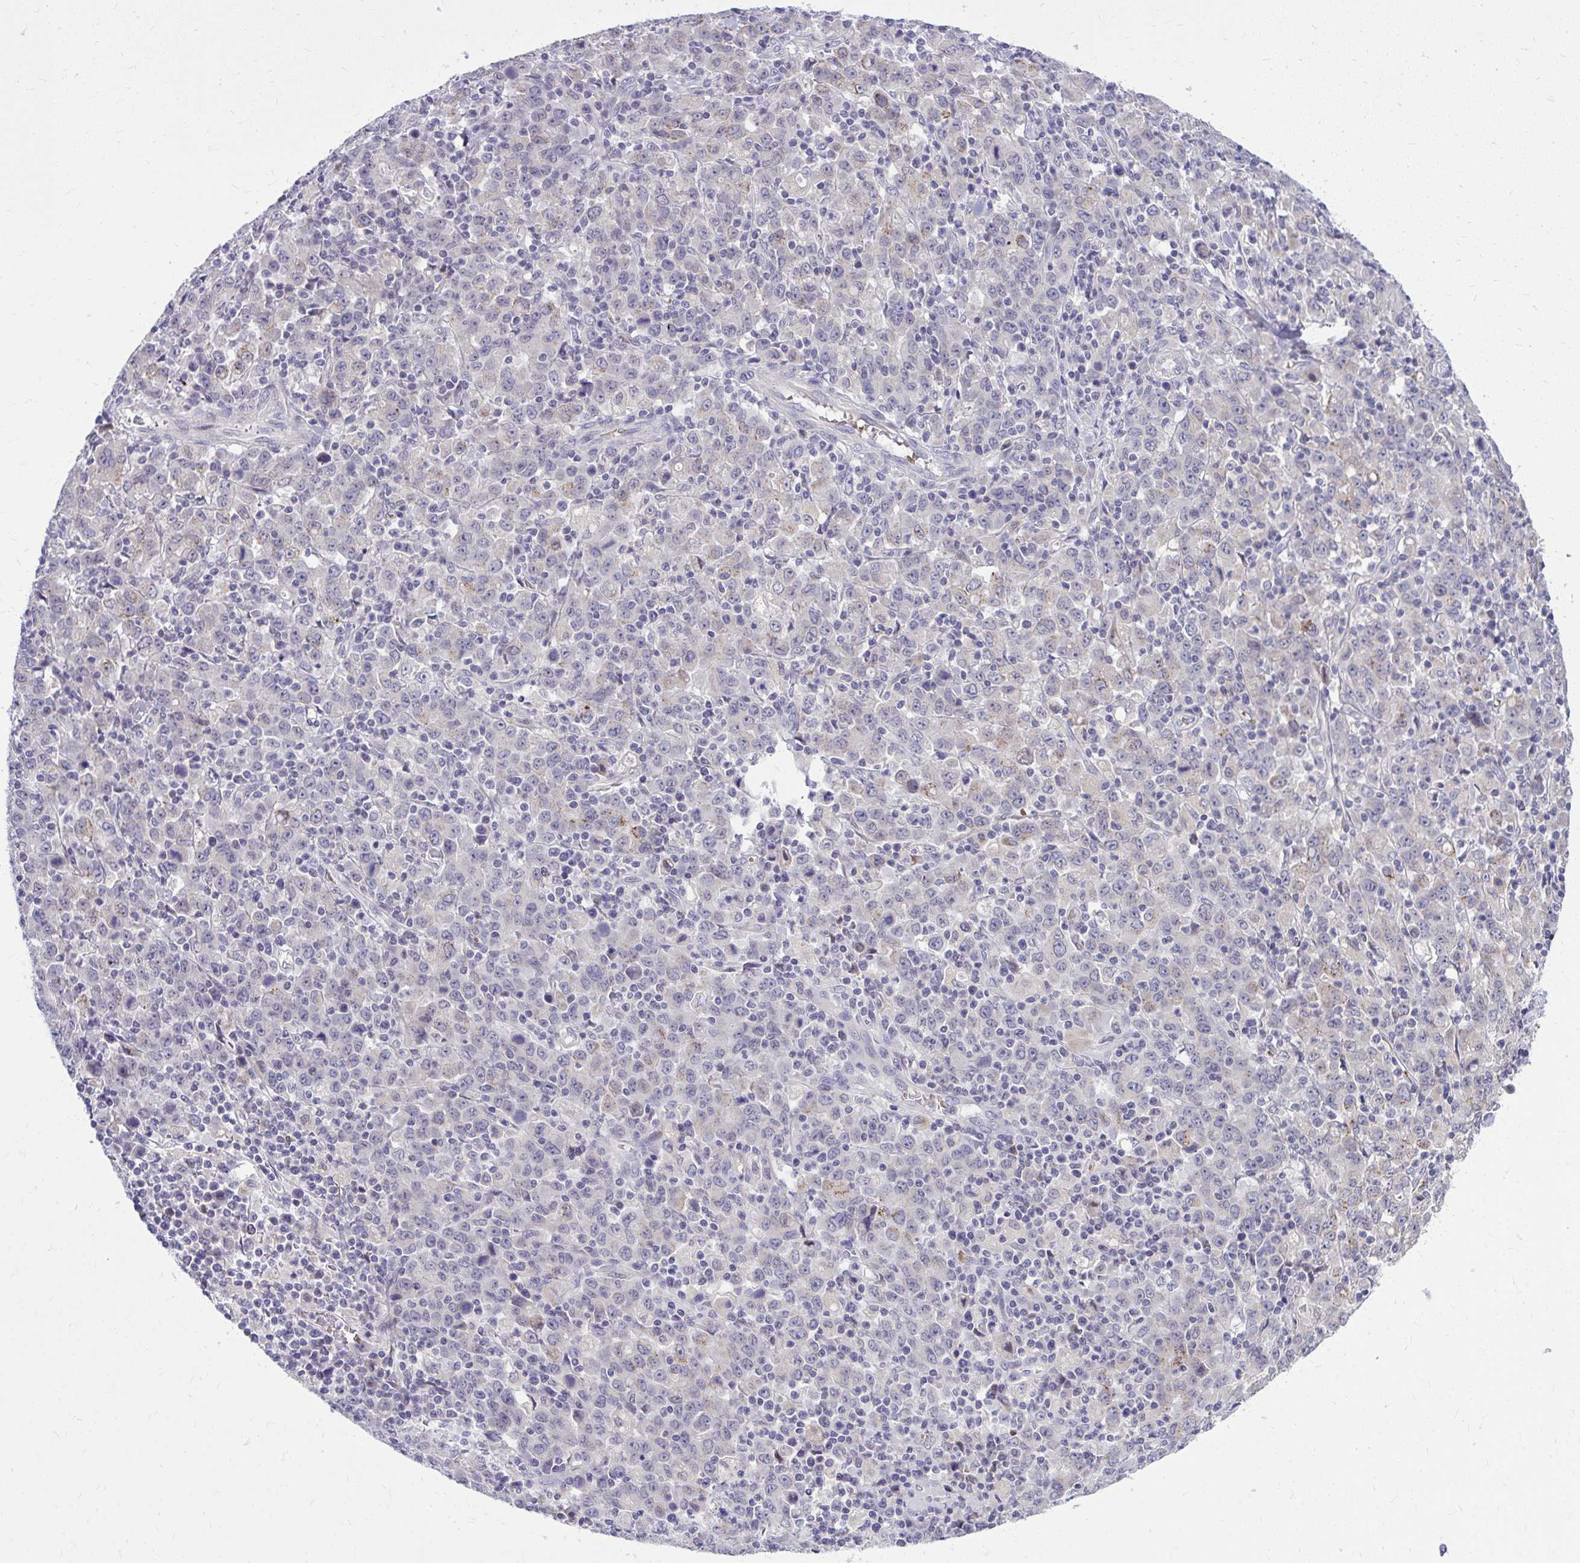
{"staining": {"intensity": "negative", "quantity": "none", "location": "none"}, "tissue": "stomach cancer", "cell_type": "Tumor cells", "image_type": "cancer", "snomed": [{"axis": "morphology", "description": "Adenocarcinoma, NOS"}, {"axis": "topography", "description": "Stomach, upper"}], "caption": "Tumor cells are negative for protein expression in human stomach adenocarcinoma. The staining is performed using DAB brown chromogen with nuclei counter-stained in using hematoxylin.", "gene": "DPY19L1", "patient": {"sex": "male", "age": 69}}